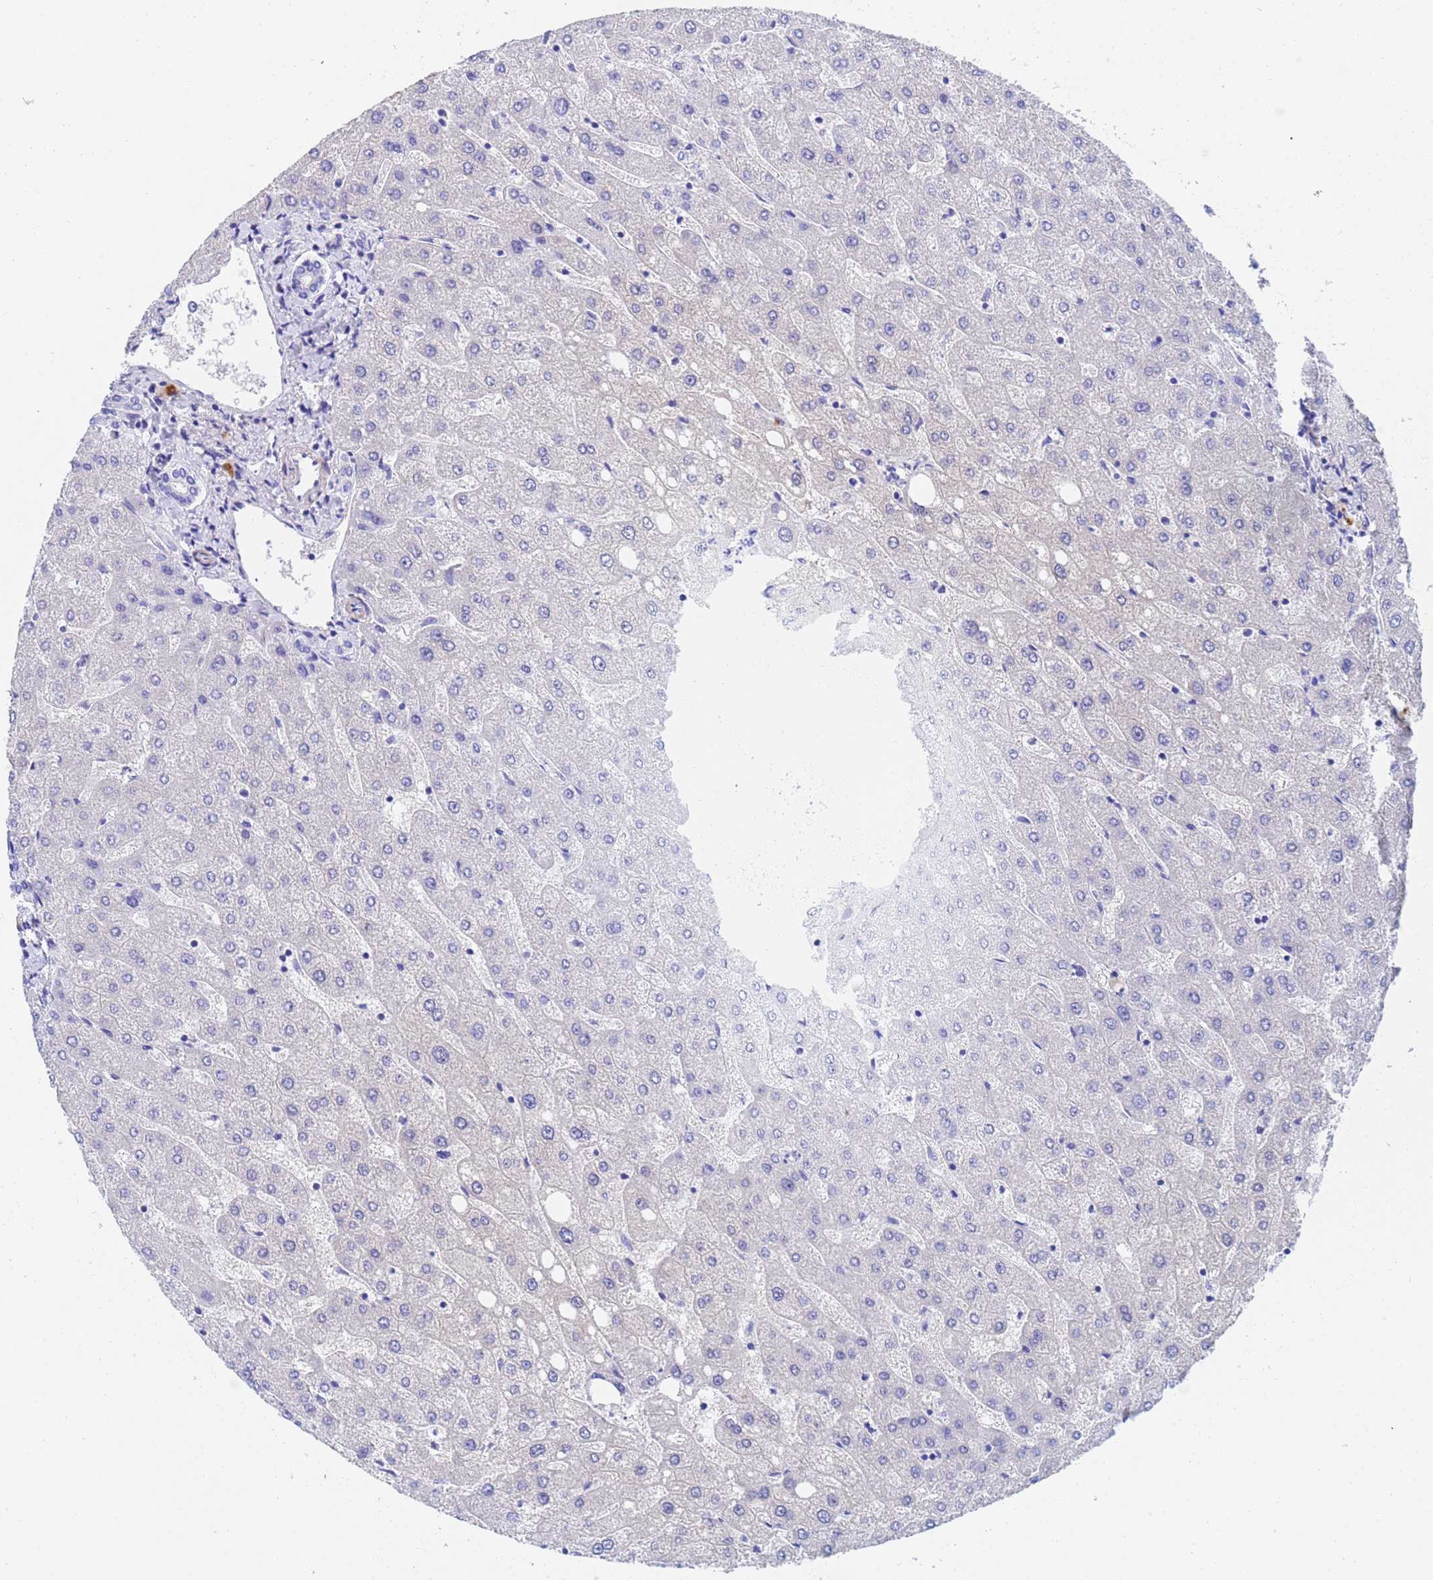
{"staining": {"intensity": "negative", "quantity": "none", "location": "none"}, "tissue": "liver", "cell_type": "Cholangiocytes", "image_type": "normal", "snomed": [{"axis": "morphology", "description": "Normal tissue, NOS"}, {"axis": "topography", "description": "Liver"}], "caption": "Human liver stained for a protein using IHC exhibits no positivity in cholangiocytes.", "gene": "CST1", "patient": {"sex": "male", "age": 67}}